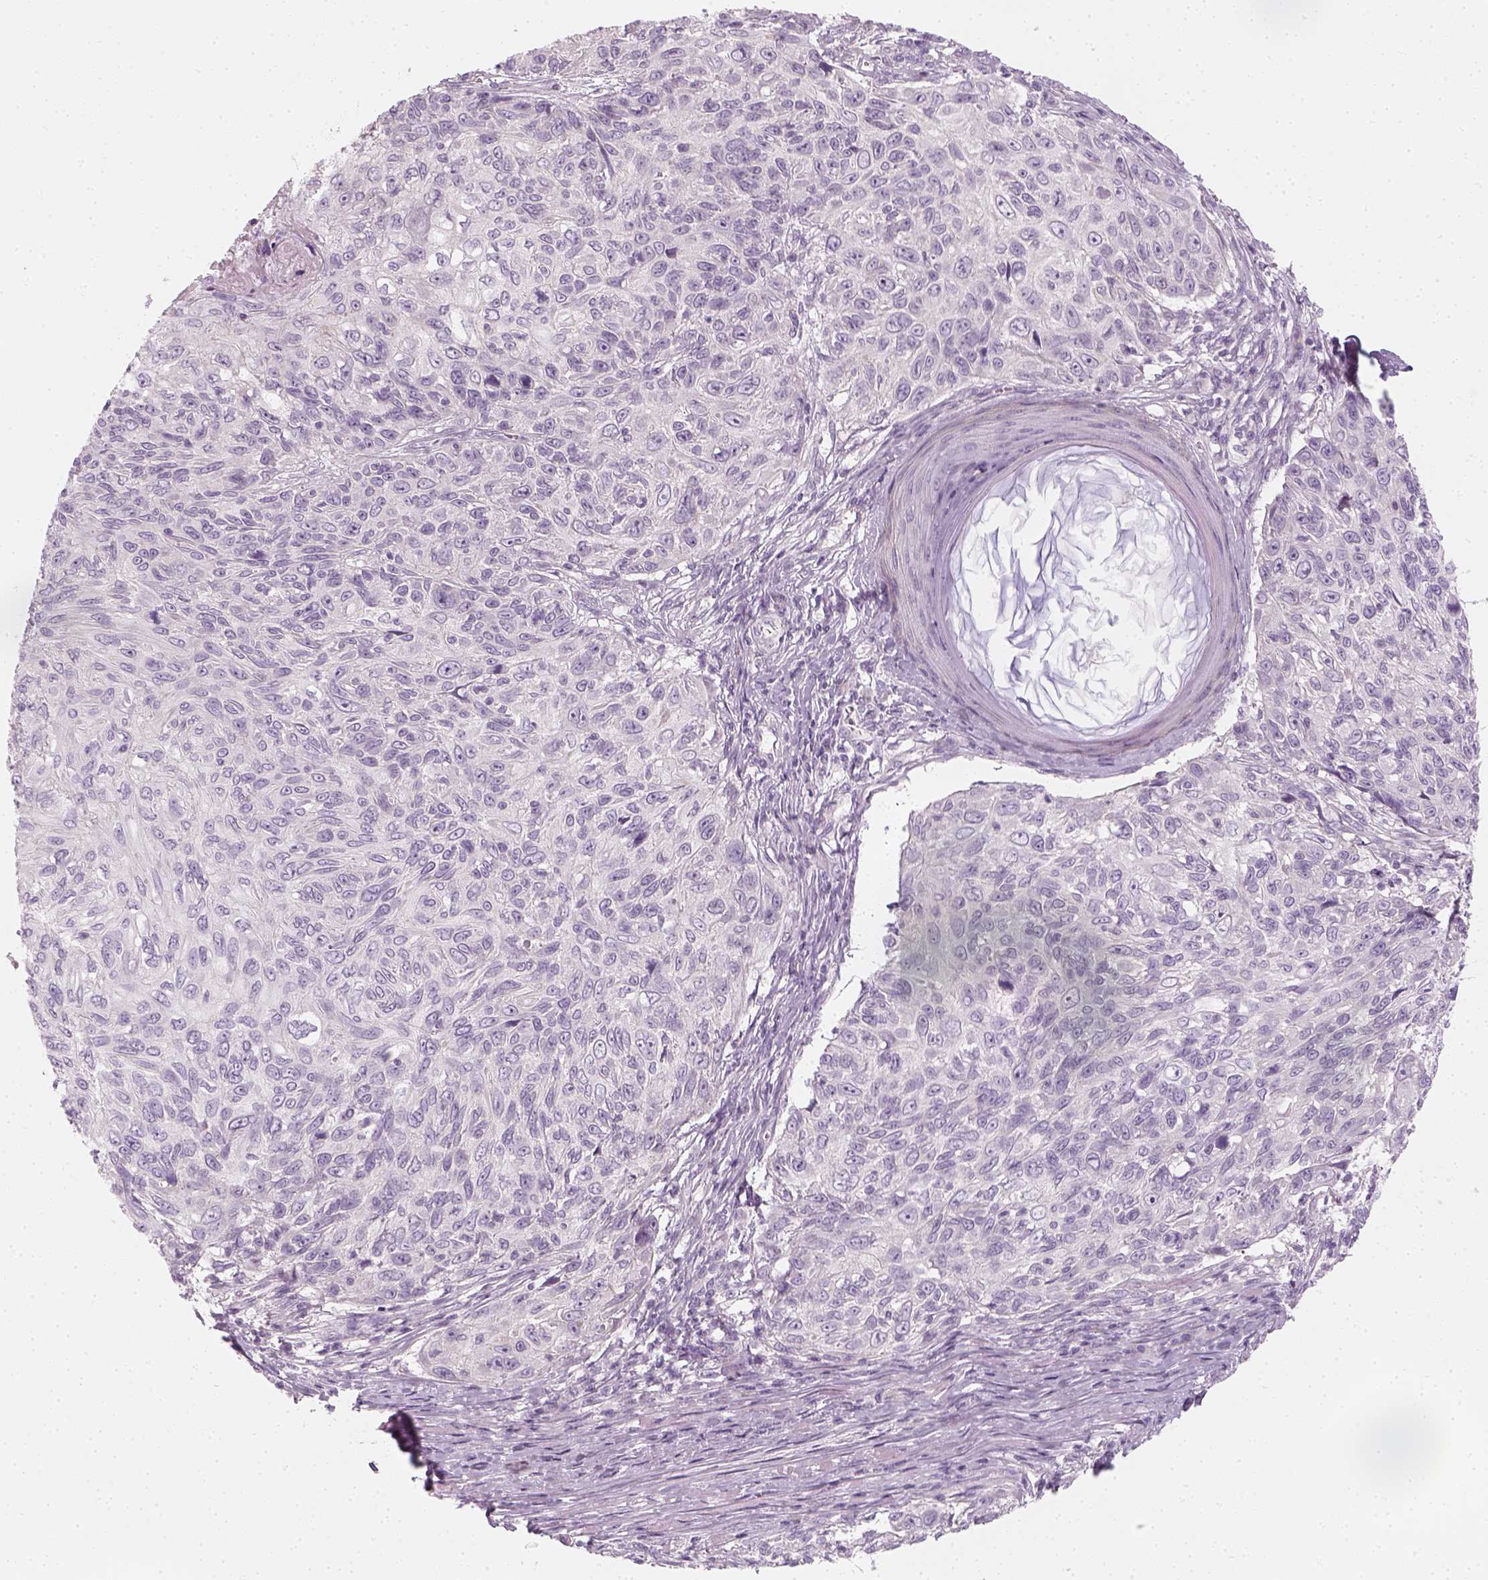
{"staining": {"intensity": "negative", "quantity": "none", "location": "none"}, "tissue": "skin cancer", "cell_type": "Tumor cells", "image_type": "cancer", "snomed": [{"axis": "morphology", "description": "Squamous cell carcinoma, NOS"}, {"axis": "topography", "description": "Skin"}], "caption": "Tumor cells show no significant protein positivity in squamous cell carcinoma (skin).", "gene": "PRAME", "patient": {"sex": "male", "age": 92}}